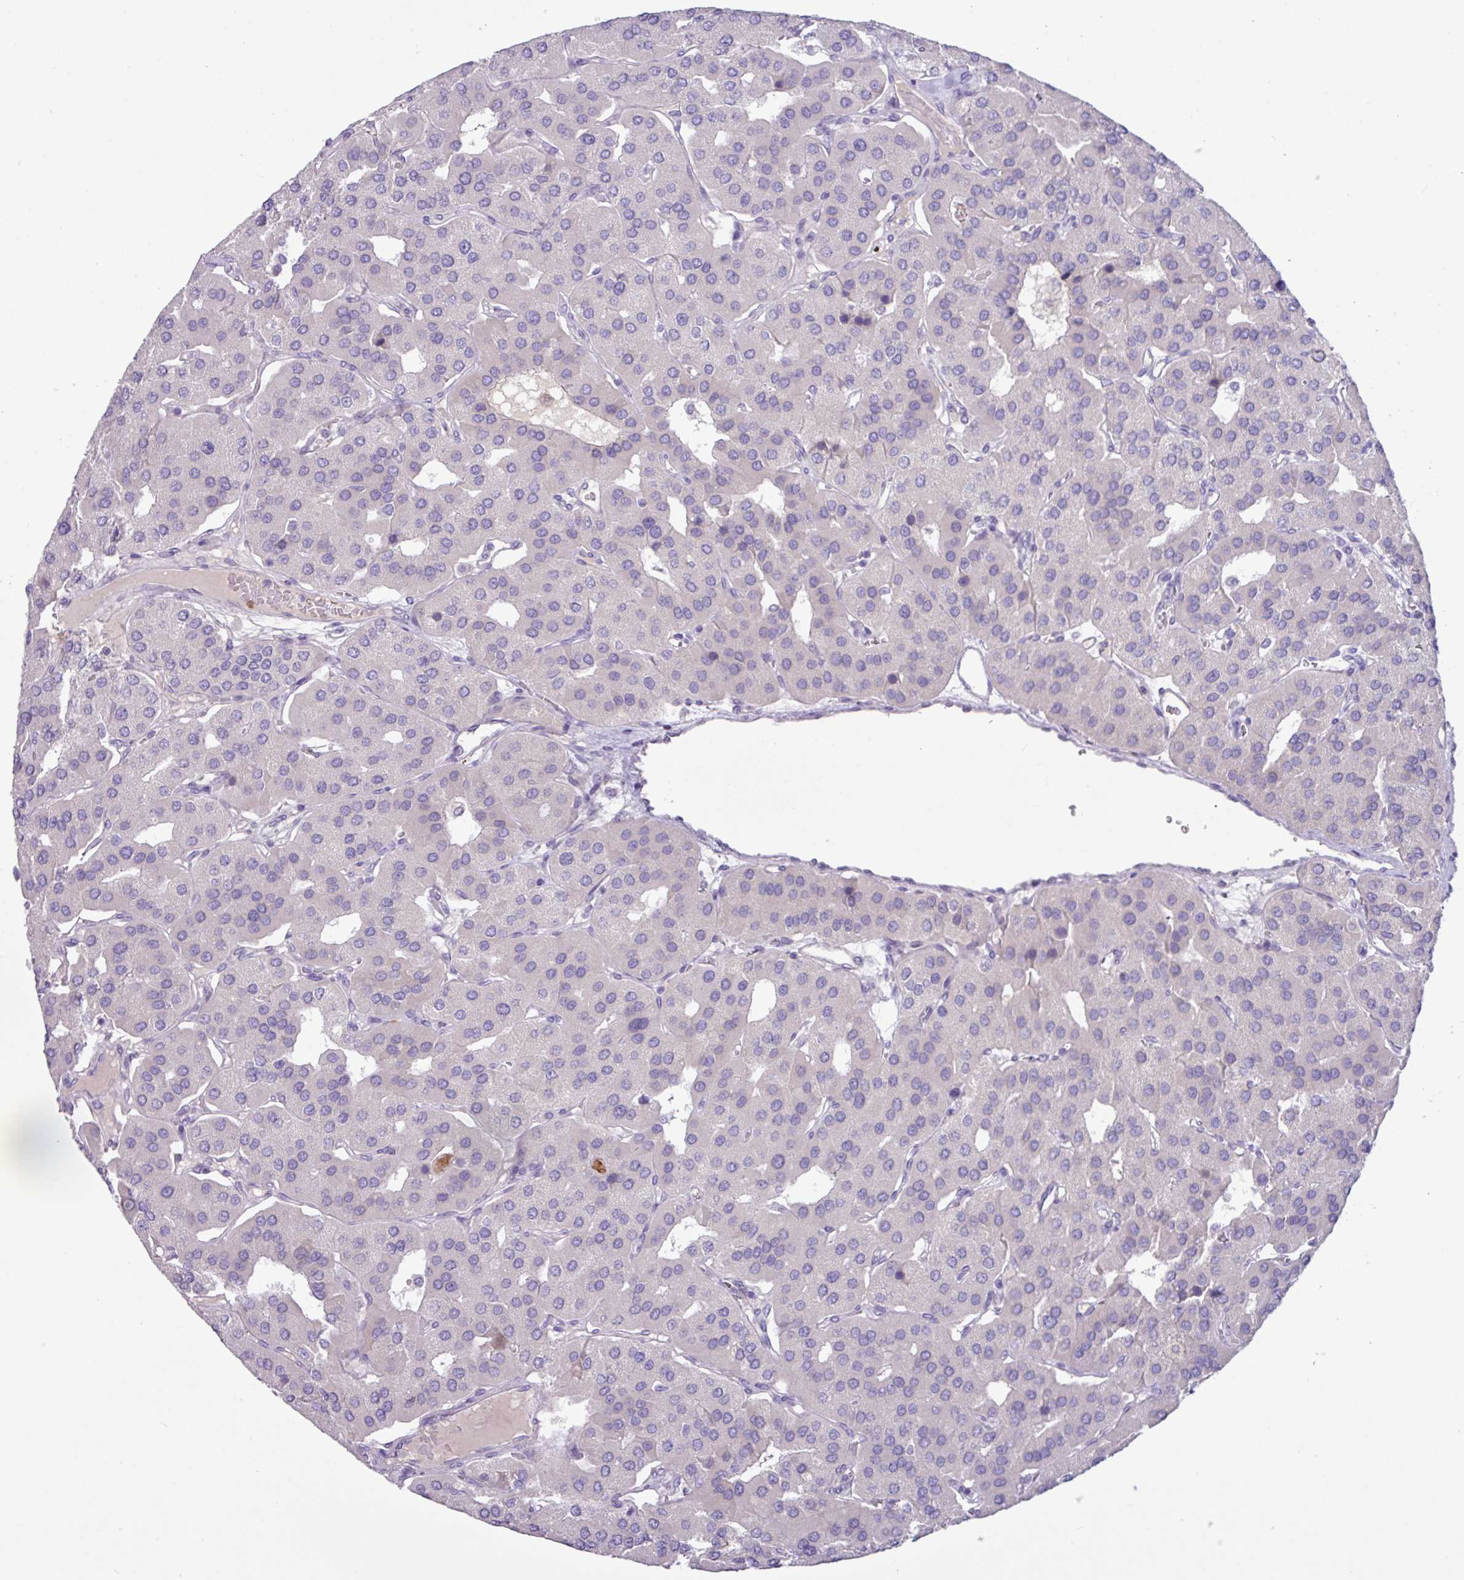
{"staining": {"intensity": "negative", "quantity": "none", "location": "none"}, "tissue": "parathyroid gland", "cell_type": "Glandular cells", "image_type": "normal", "snomed": [{"axis": "morphology", "description": "Normal tissue, NOS"}, {"axis": "morphology", "description": "Adenoma, NOS"}, {"axis": "topography", "description": "Parathyroid gland"}], "caption": "Immunohistochemistry photomicrograph of unremarkable human parathyroid gland stained for a protein (brown), which demonstrates no expression in glandular cells. The staining is performed using DAB (3,3'-diaminobenzidine) brown chromogen with nuclei counter-stained in using hematoxylin.", "gene": "ZNF524", "patient": {"sex": "female", "age": 86}}